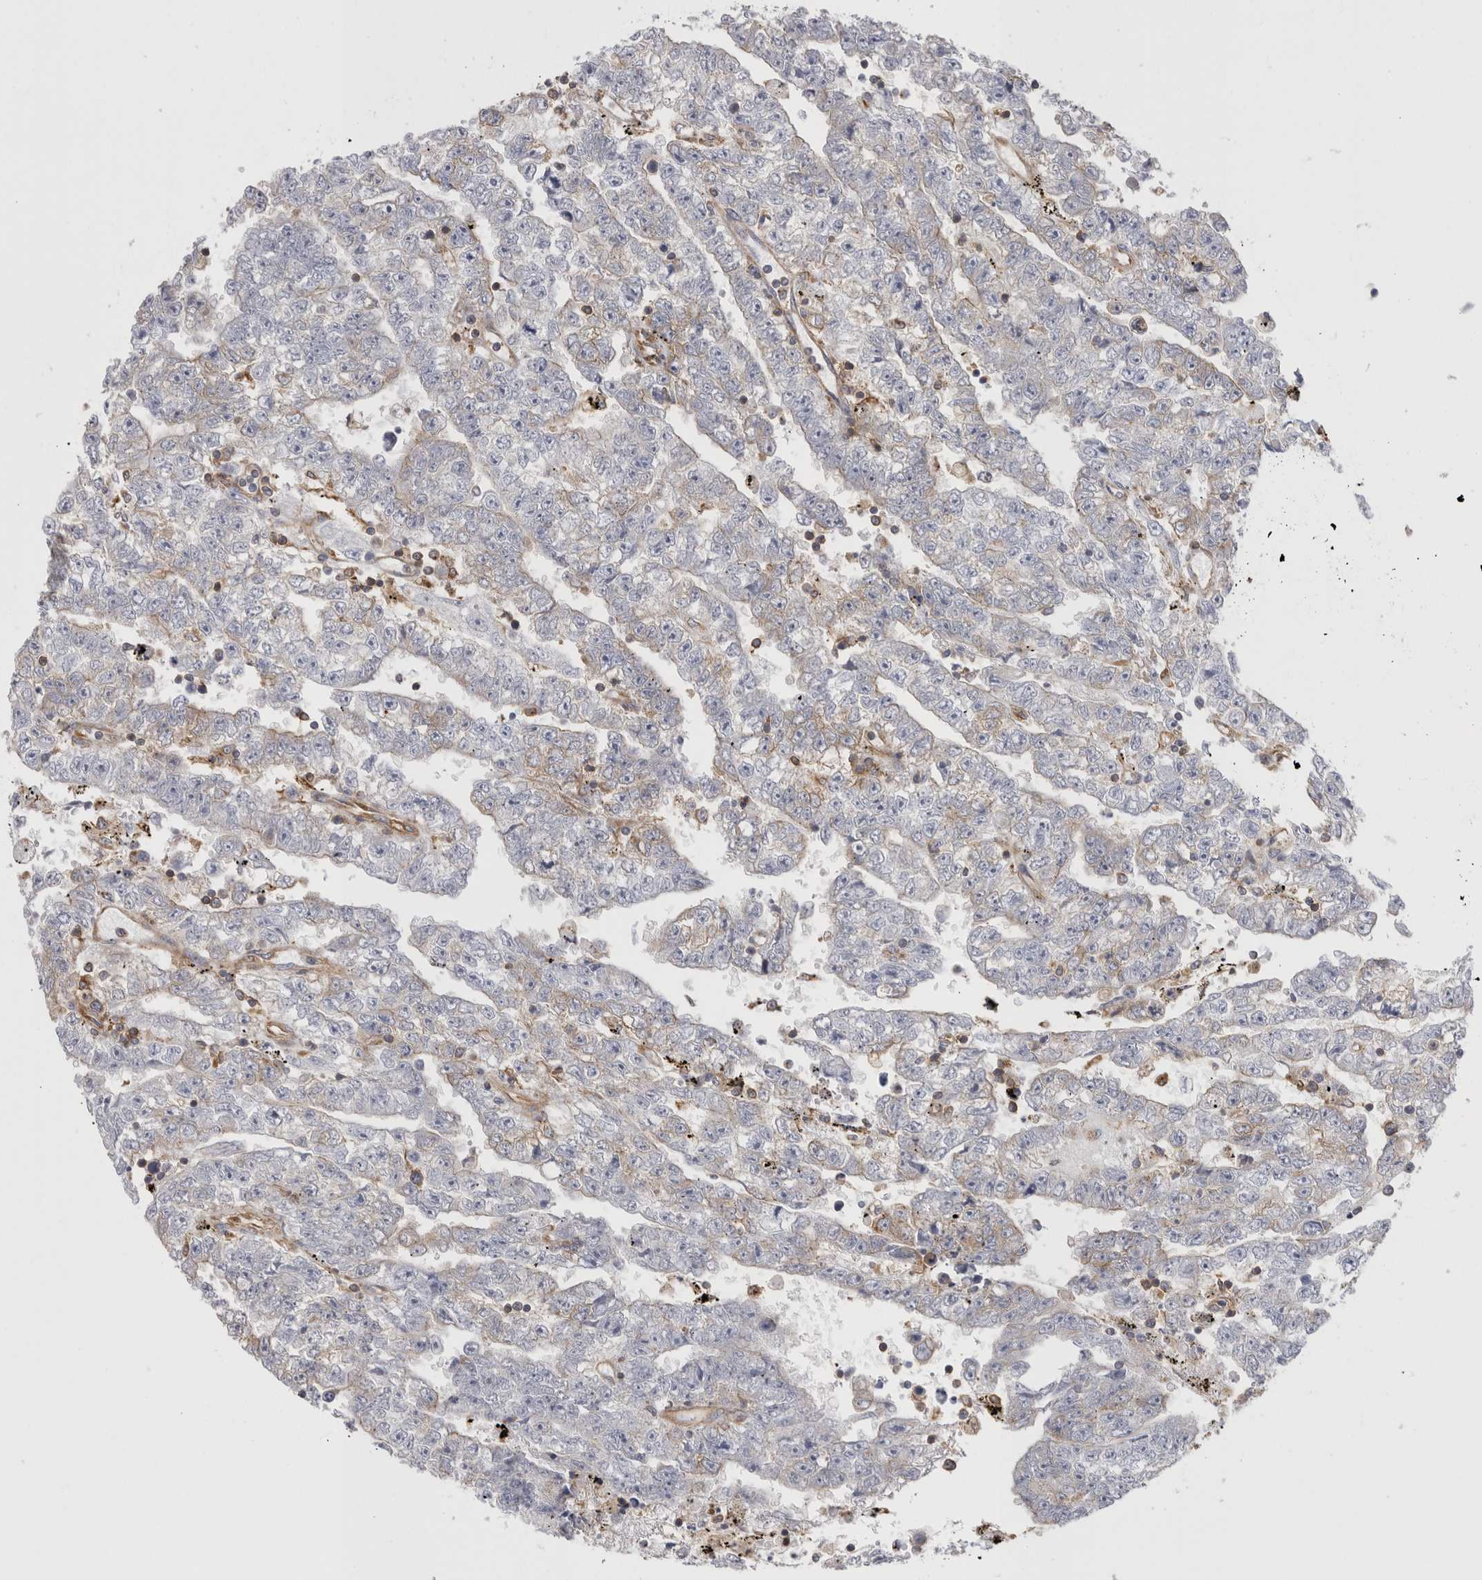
{"staining": {"intensity": "weak", "quantity": "<25%", "location": "cytoplasmic/membranous"}, "tissue": "testis cancer", "cell_type": "Tumor cells", "image_type": "cancer", "snomed": [{"axis": "morphology", "description": "Carcinoma, Embryonal, NOS"}, {"axis": "topography", "description": "Testis"}], "caption": "A high-resolution image shows immunohistochemistry staining of testis embryonal carcinoma, which demonstrates no significant staining in tumor cells. (DAB IHC with hematoxylin counter stain).", "gene": "RAB11FIP1", "patient": {"sex": "male", "age": 25}}